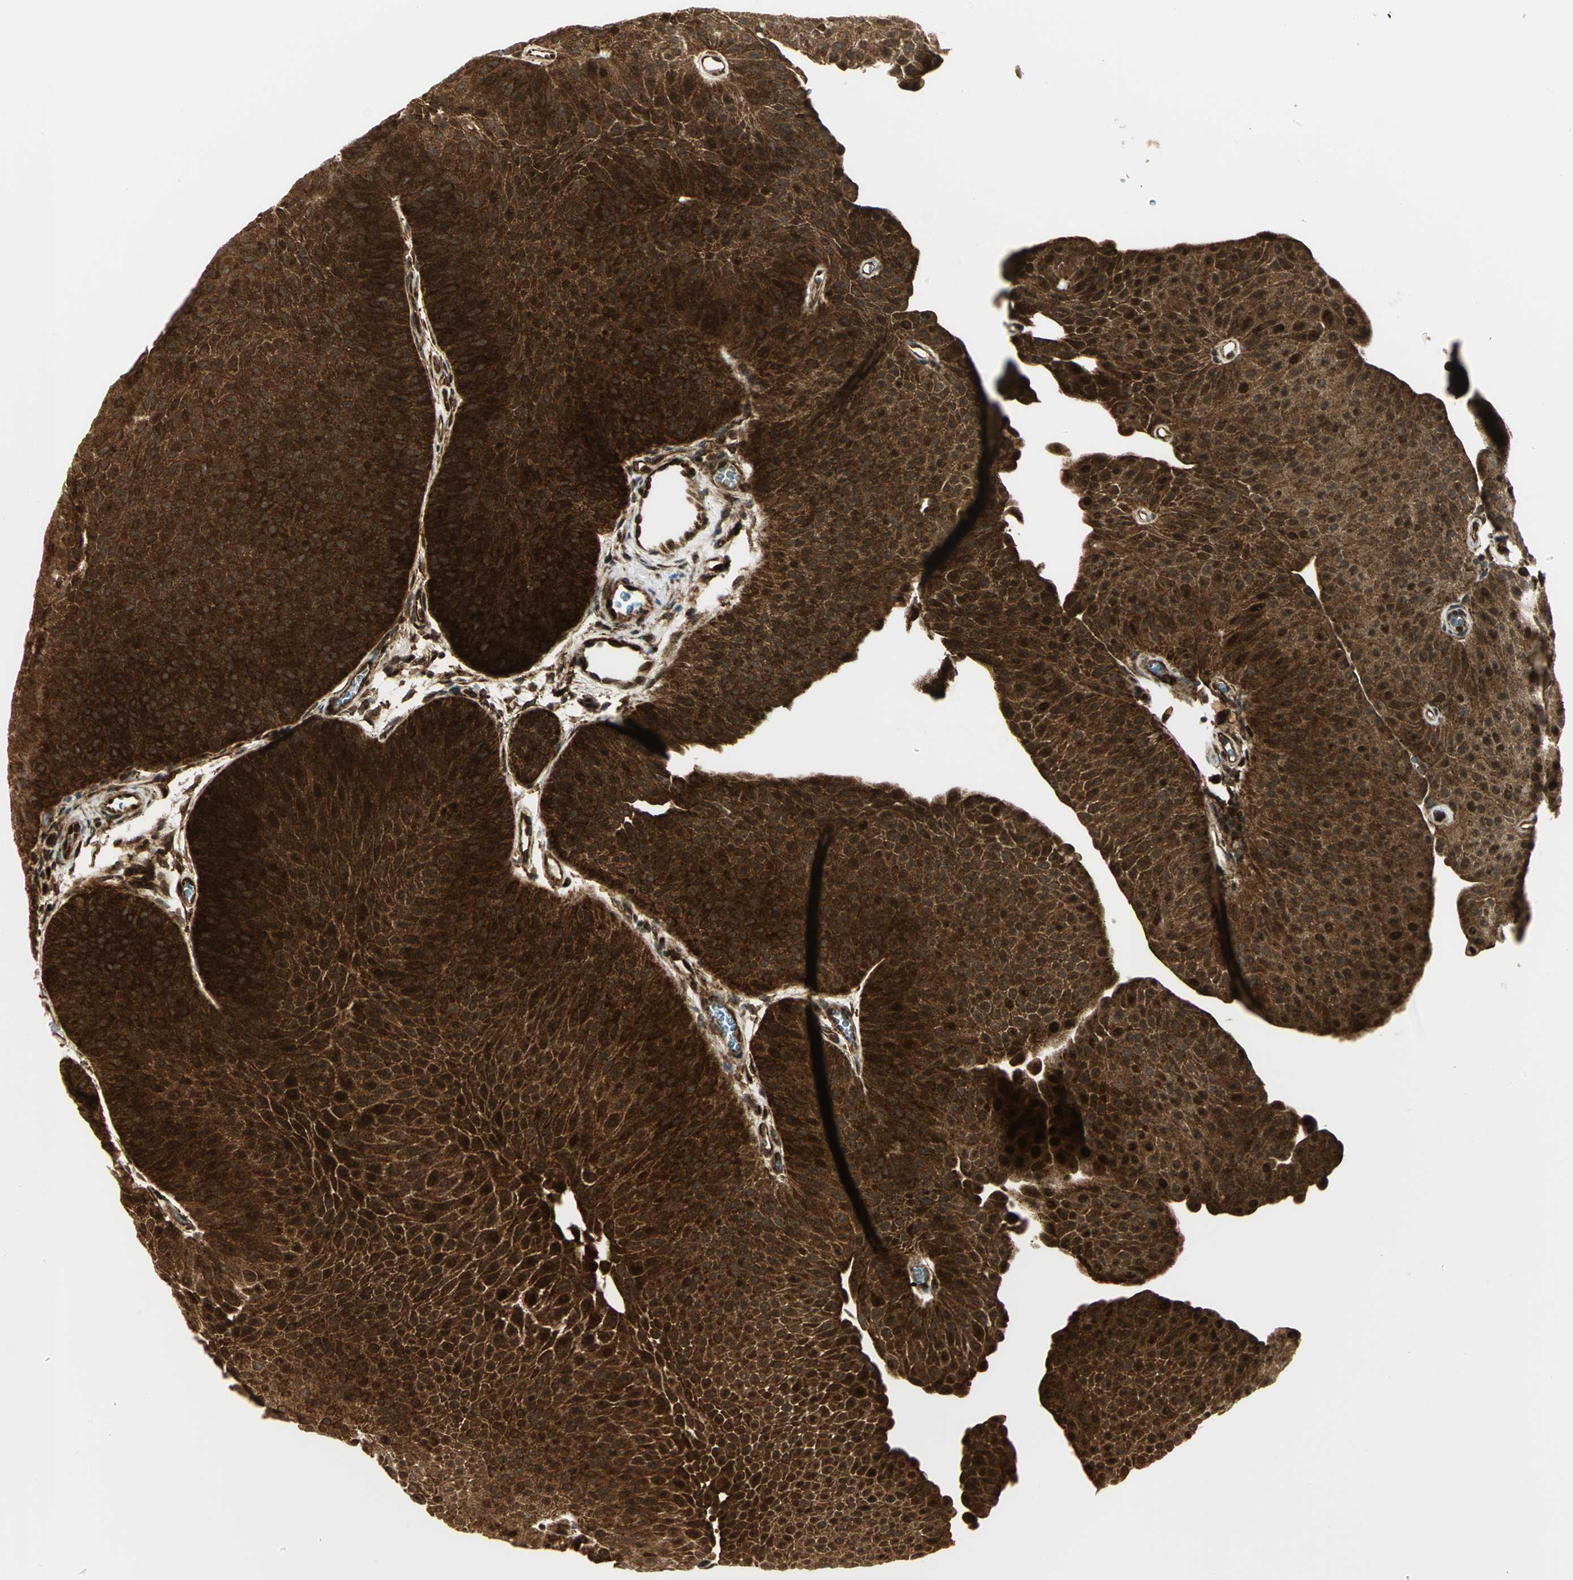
{"staining": {"intensity": "strong", "quantity": ">75%", "location": "cytoplasmic/membranous,nuclear"}, "tissue": "urothelial cancer", "cell_type": "Tumor cells", "image_type": "cancer", "snomed": [{"axis": "morphology", "description": "Urothelial carcinoma, Low grade"}, {"axis": "topography", "description": "Urinary bladder"}], "caption": "IHC of human urothelial cancer reveals high levels of strong cytoplasmic/membranous and nuclear staining in approximately >75% of tumor cells. (DAB (3,3'-diaminobenzidine) = brown stain, brightfield microscopy at high magnification).", "gene": "EEA1", "patient": {"sex": "female", "age": 60}}